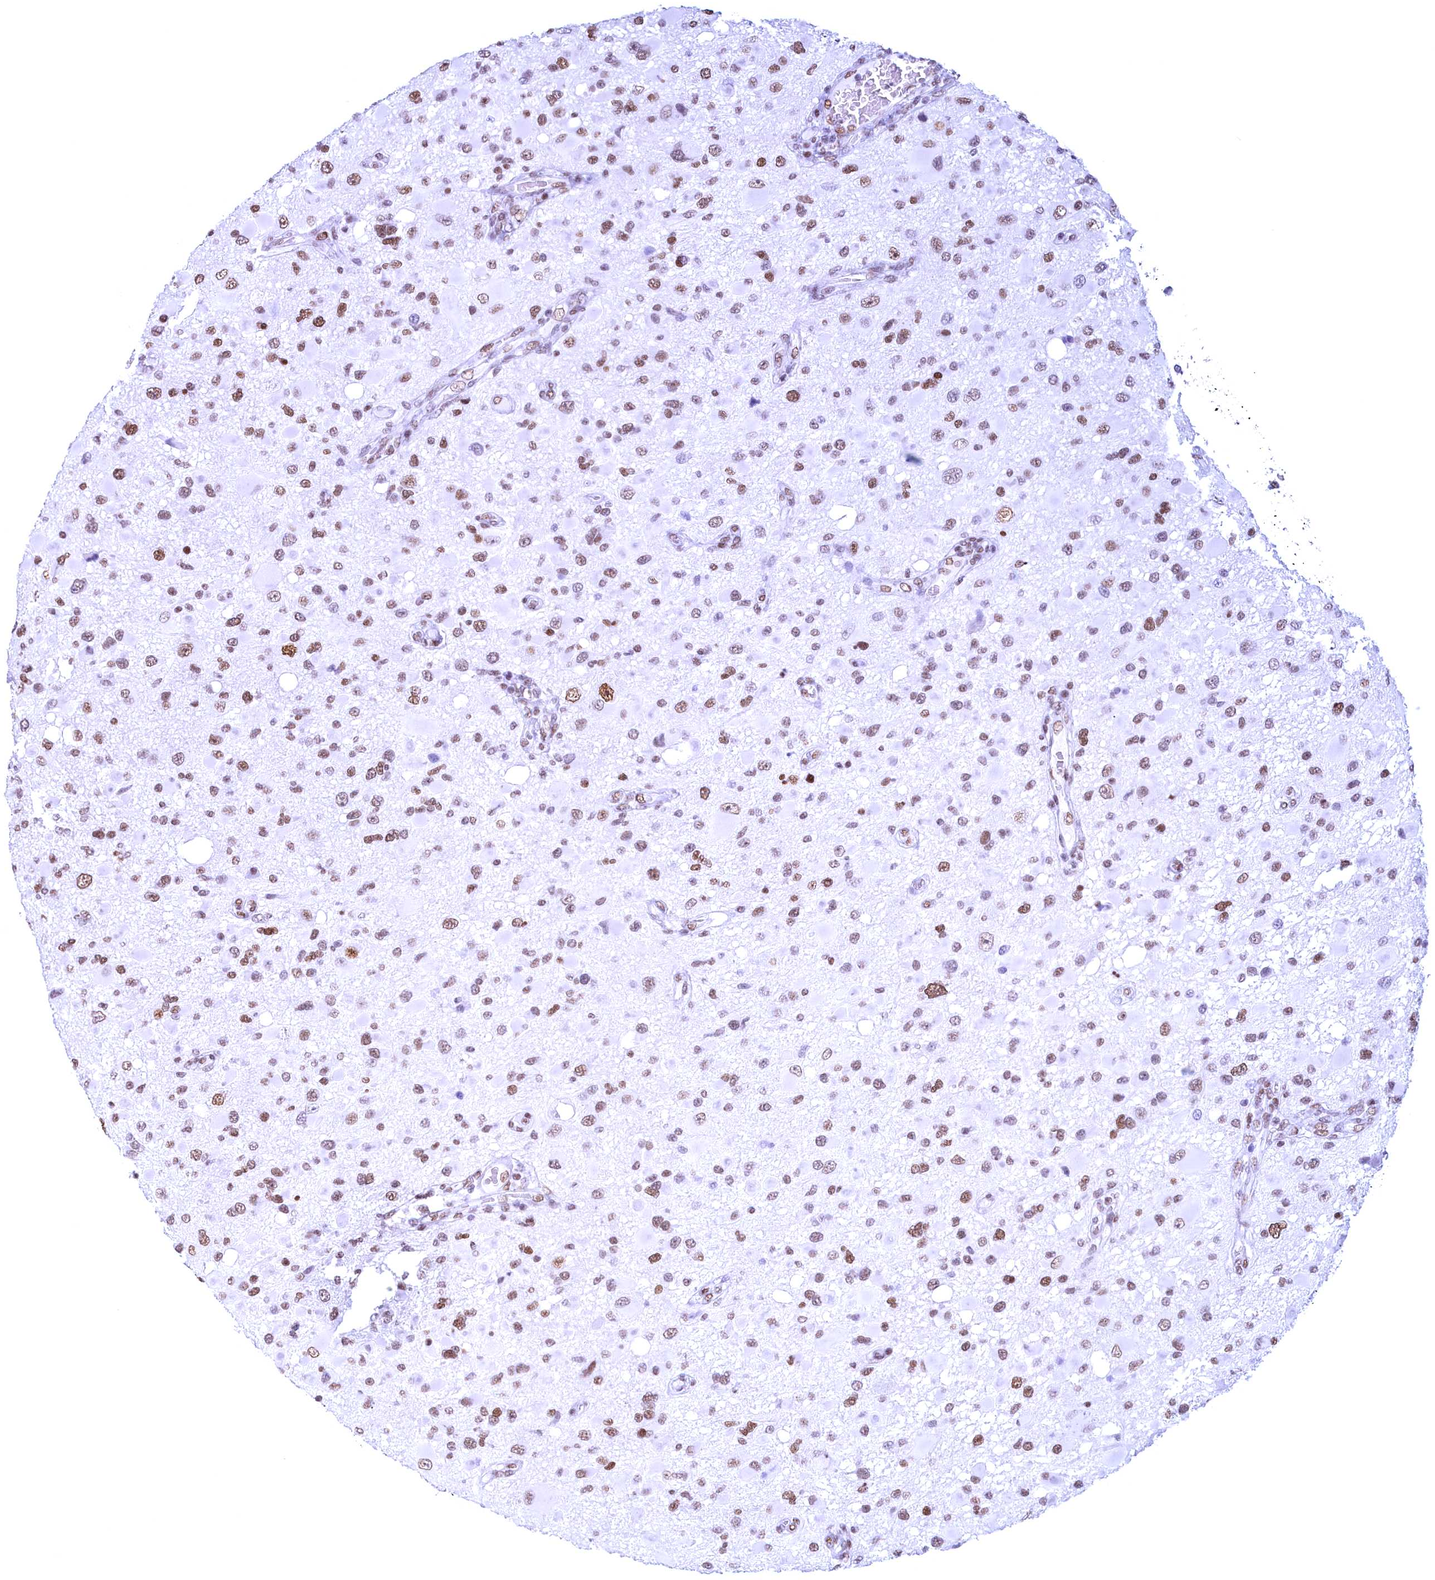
{"staining": {"intensity": "moderate", "quantity": ">75%", "location": "nuclear"}, "tissue": "glioma", "cell_type": "Tumor cells", "image_type": "cancer", "snomed": [{"axis": "morphology", "description": "Glioma, malignant, High grade"}, {"axis": "topography", "description": "Brain"}], "caption": "Moderate nuclear positivity is seen in approximately >75% of tumor cells in malignant glioma (high-grade).", "gene": "CDC26", "patient": {"sex": "male", "age": 53}}